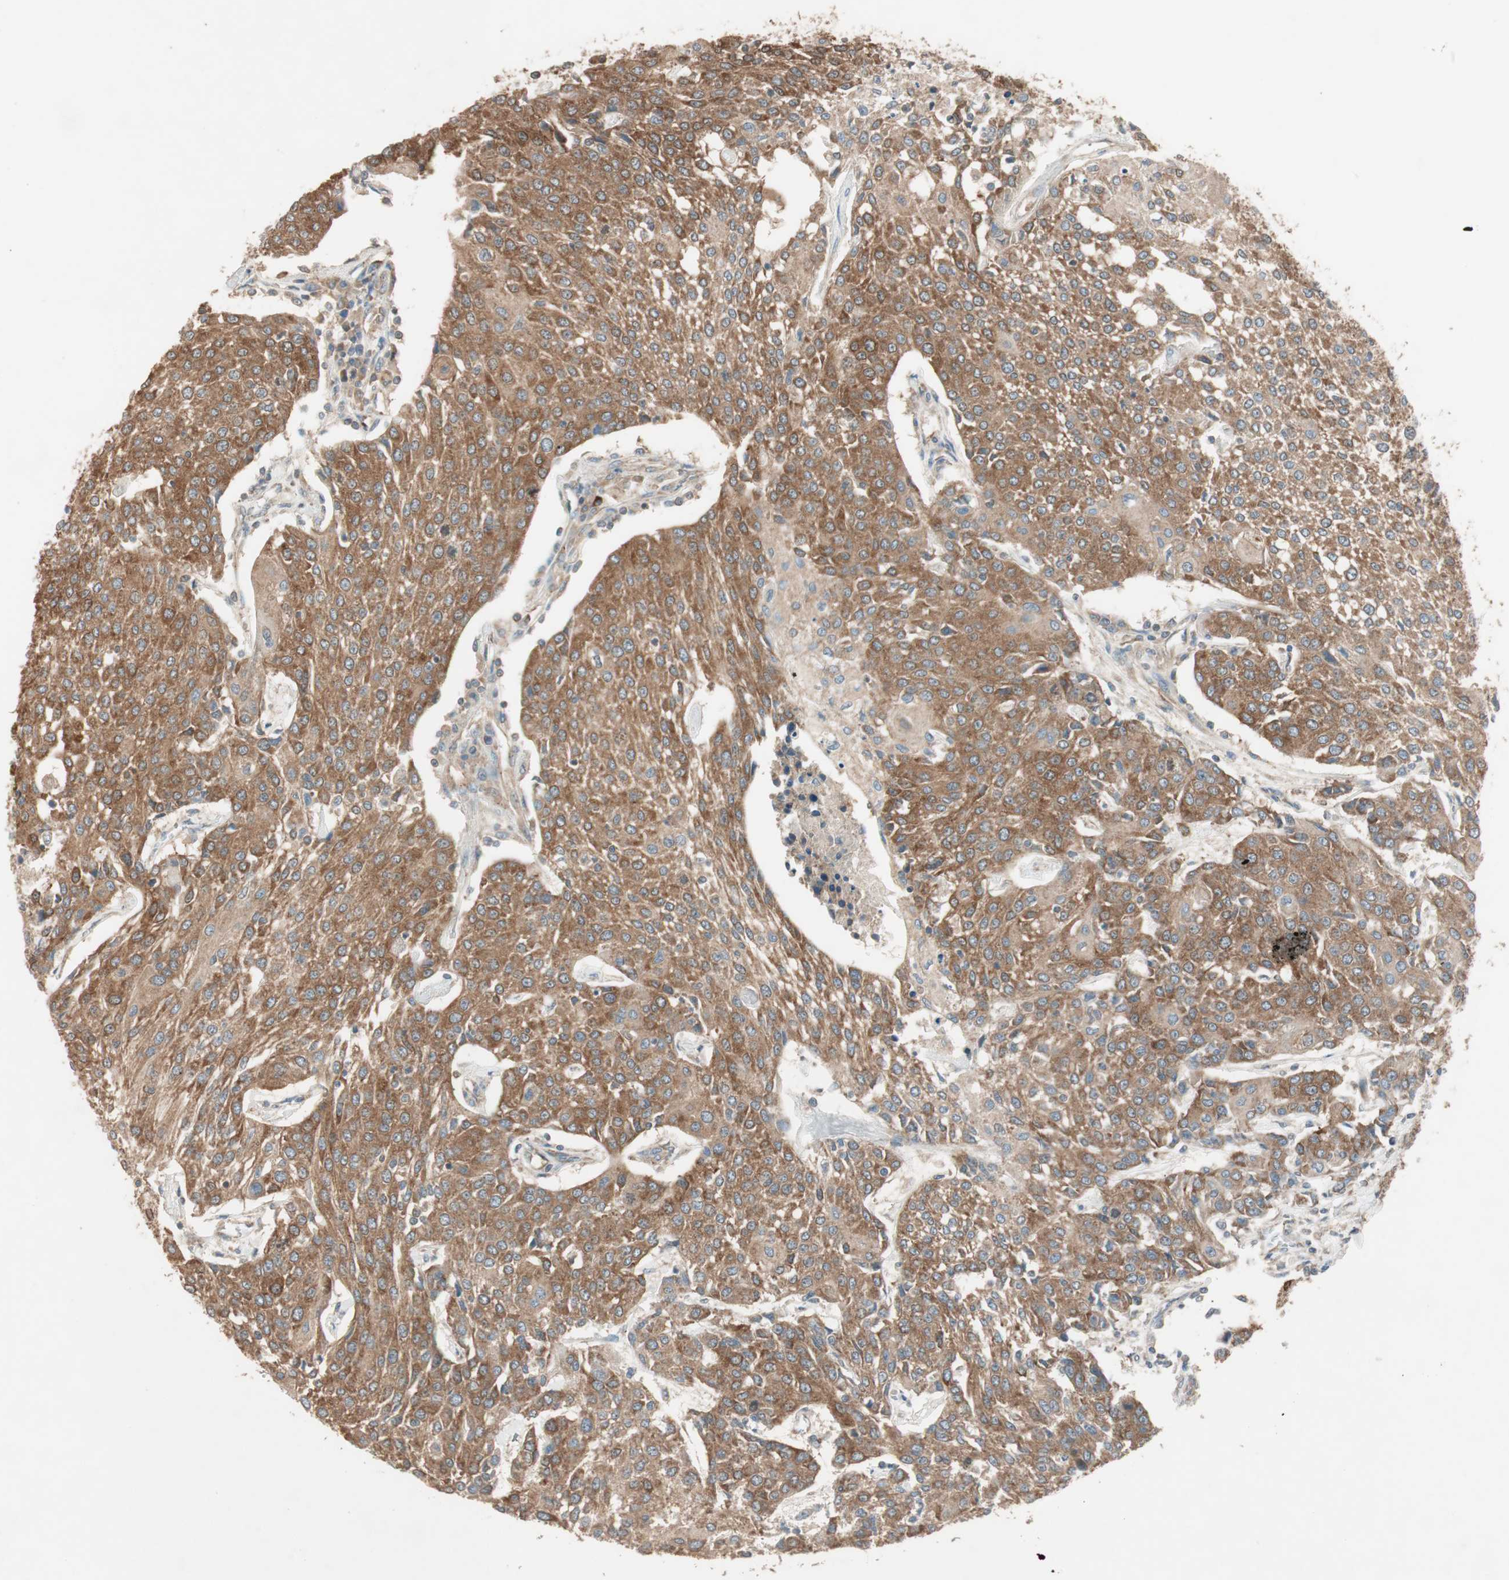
{"staining": {"intensity": "strong", "quantity": ">75%", "location": "cytoplasmic/membranous"}, "tissue": "urothelial cancer", "cell_type": "Tumor cells", "image_type": "cancer", "snomed": [{"axis": "morphology", "description": "Urothelial carcinoma, High grade"}, {"axis": "topography", "description": "Urinary bladder"}], "caption": "A micrograph of human urothelial cancer stained for a protein reveals strong cytoplasmic/membranous brown staining in tumor cells.", "gene": "CC2D1A", "patient": {"sex": "female", "age": 85}}